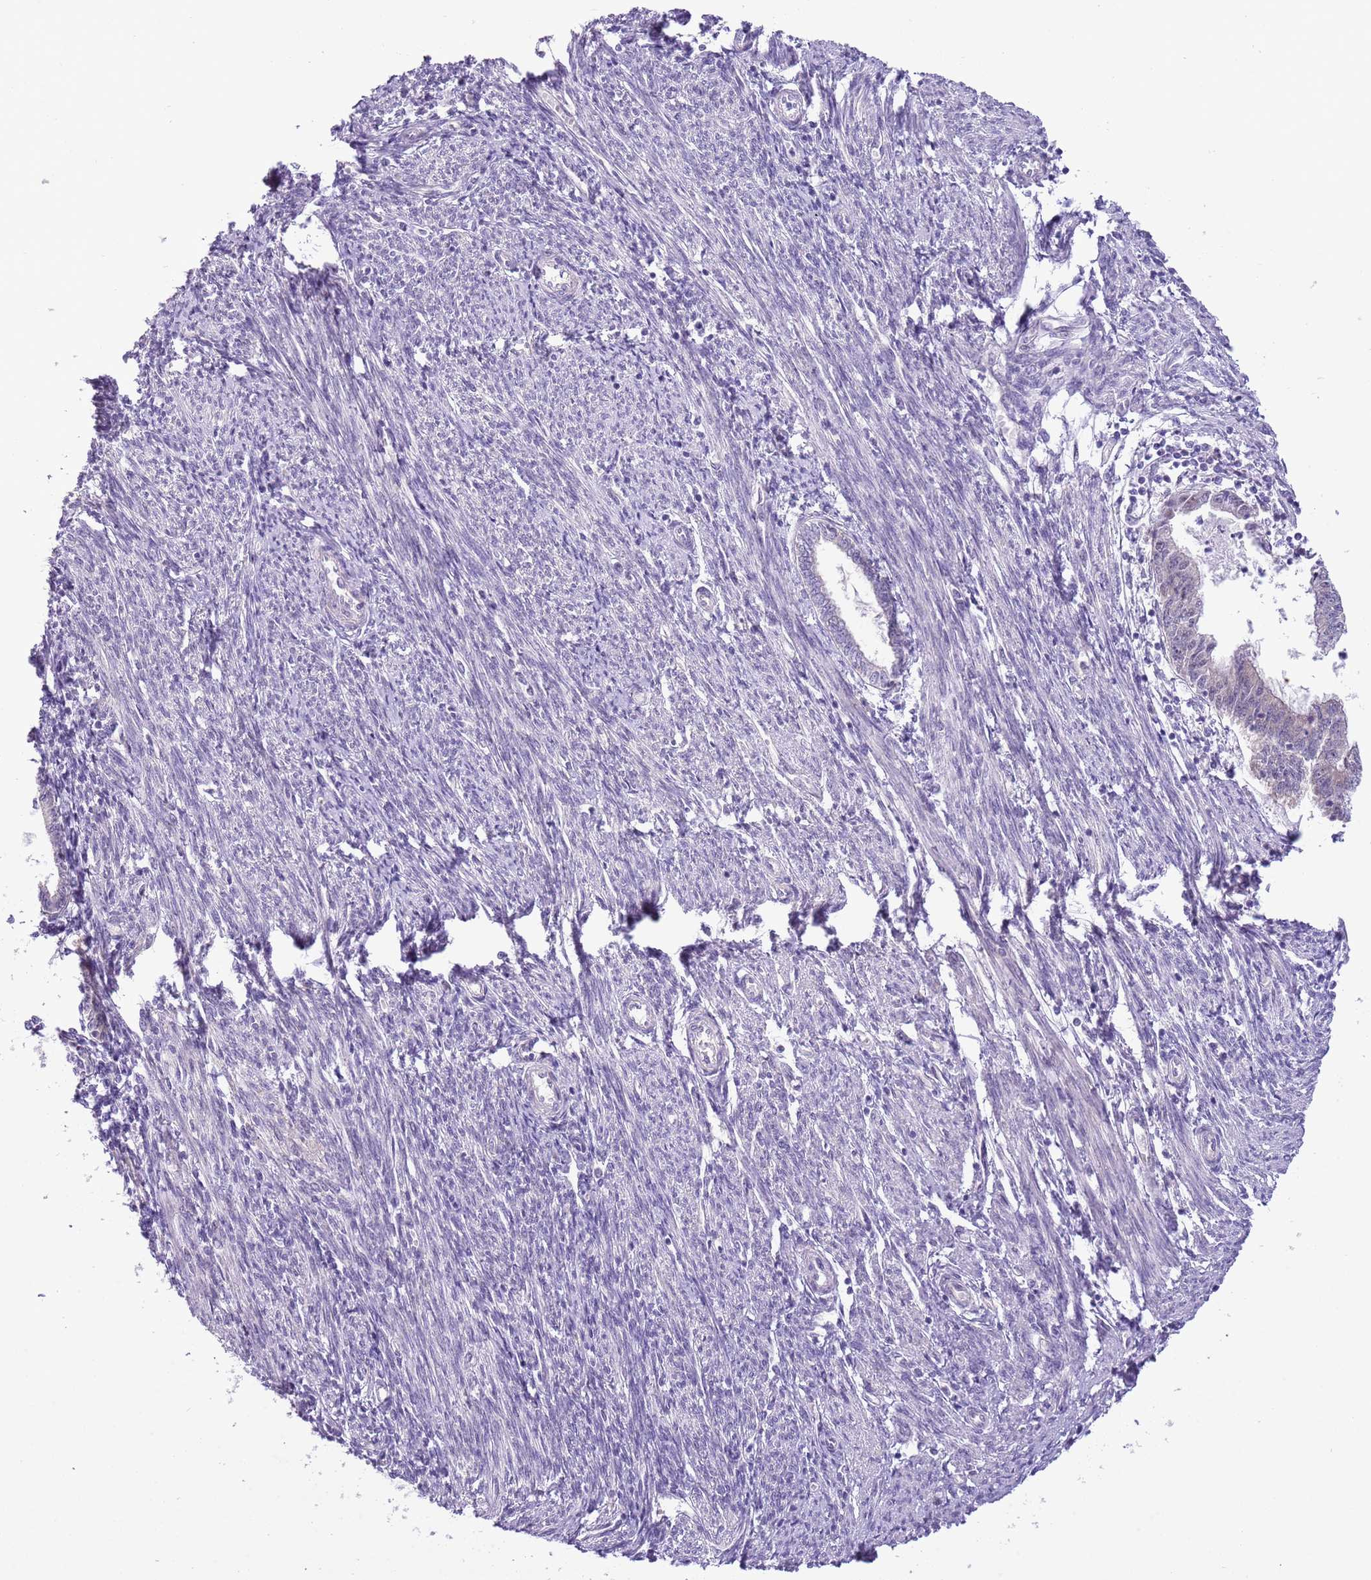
{"staining": {"intensity": "negative", "quantity": "none", "location": "none"}, "tissue": "endometrial cancer", "cell_type": "Tumor cells", "image_type": "cancer", "snomed": [{"axis": "morphology", "description": "Adenocarcinoma, NOS"}, {"axis": "topography", "description": "Endometrium"}], "caption": "Adenocarcinoma (endometrial) stained for a protein using IHC demonstrates no positivity tumor cells.", "gene": "FAM120C", "patient": {"sex": "female", "age": 56}}